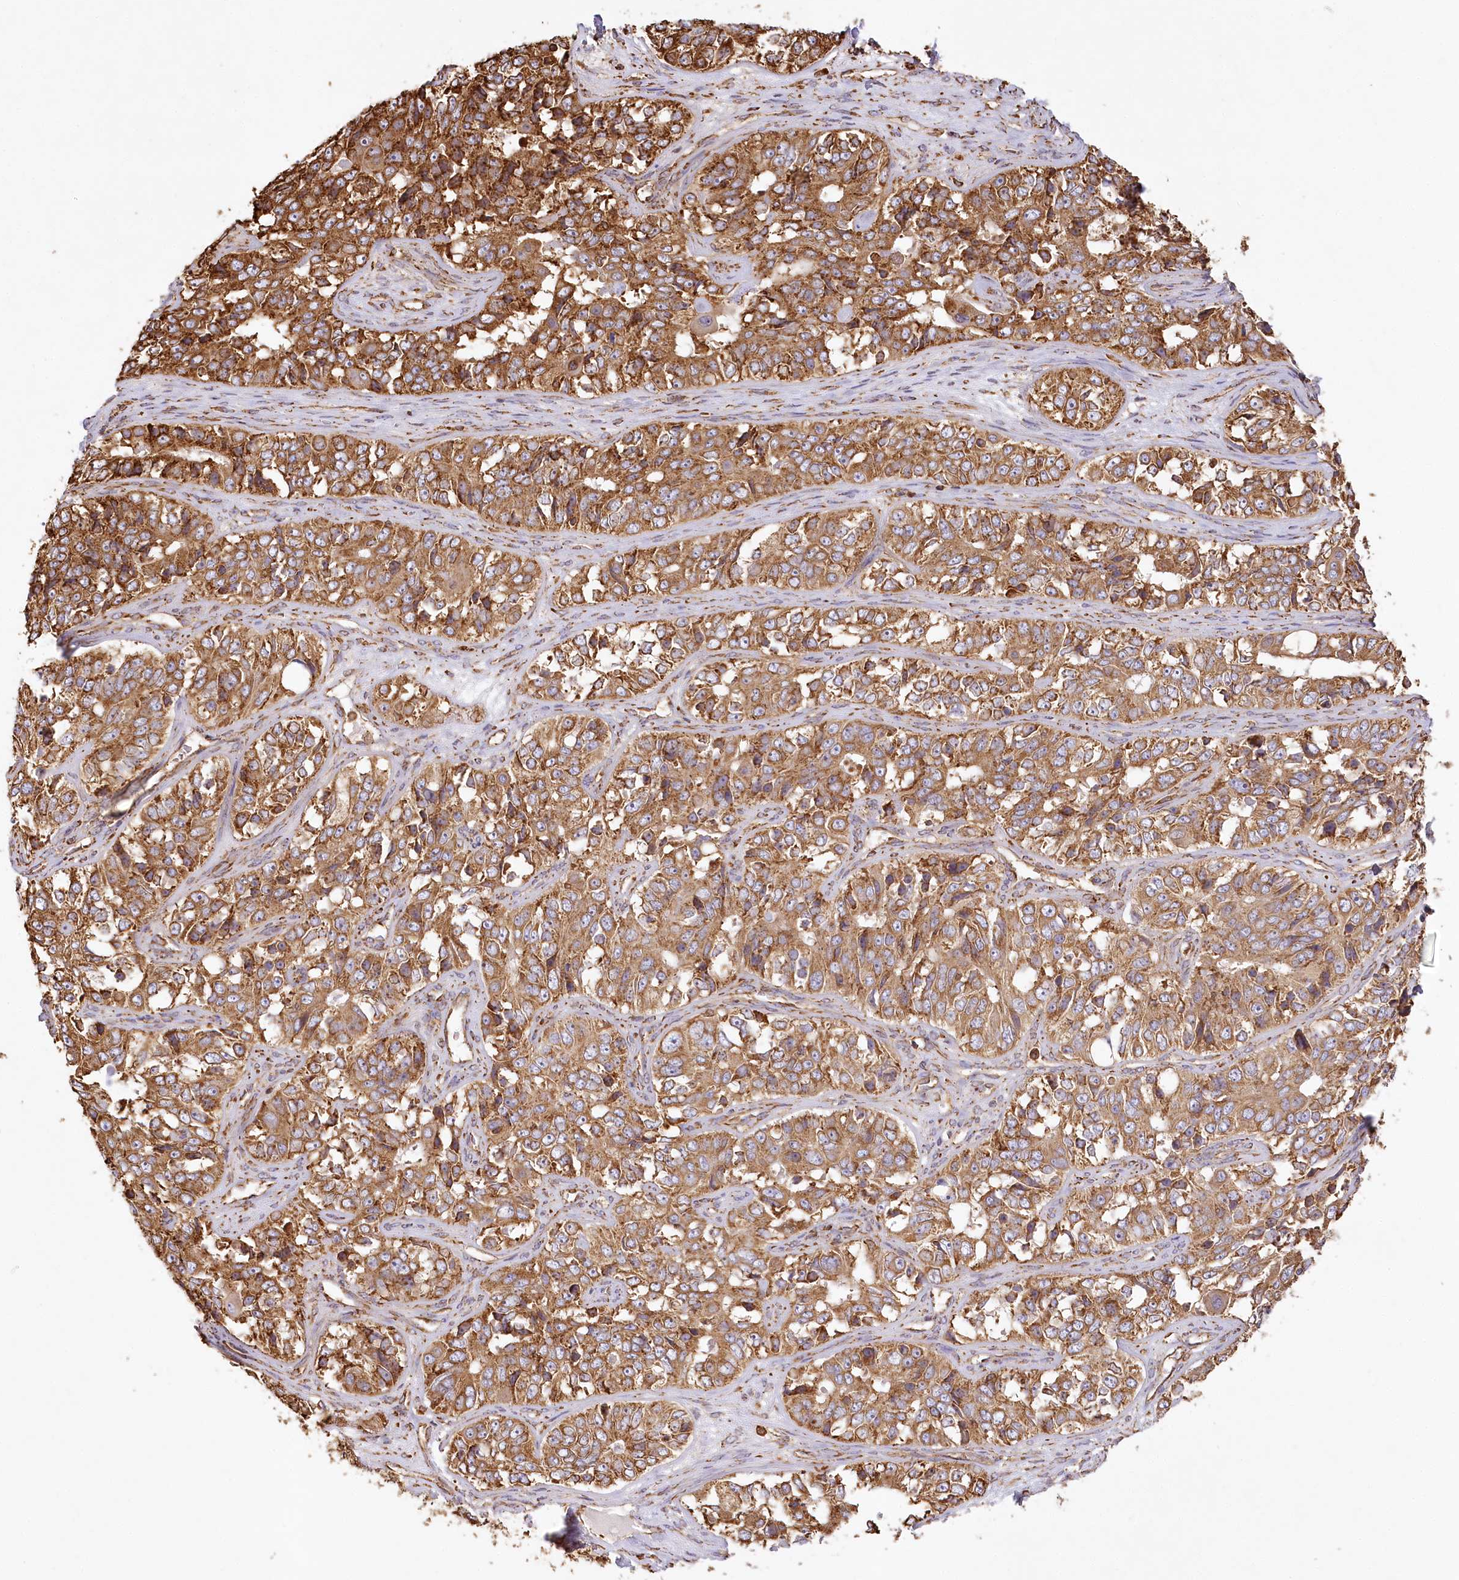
{"staining": {"intensity": "strong", "quantity": ">75%", "location": "cytoplasmic/membranous"}, "tissue": "ovarian cancer", "cell_type": "Tumor cells", "image_type": "cancer", "snomed": [{"axis": "morphology", "description": "Carcinoma, endometroid"}, {"axis": "topography", "description": "Ovary"}], "caption": "Approximately >75% of tumor cells in ovarian cancer demonstrate strong cytoplasmic/membranous protein expression as visualized by brown immunohistochemical staining.", "gene": "ACAP2", "patient": {"sex": "female", "age": 51}}